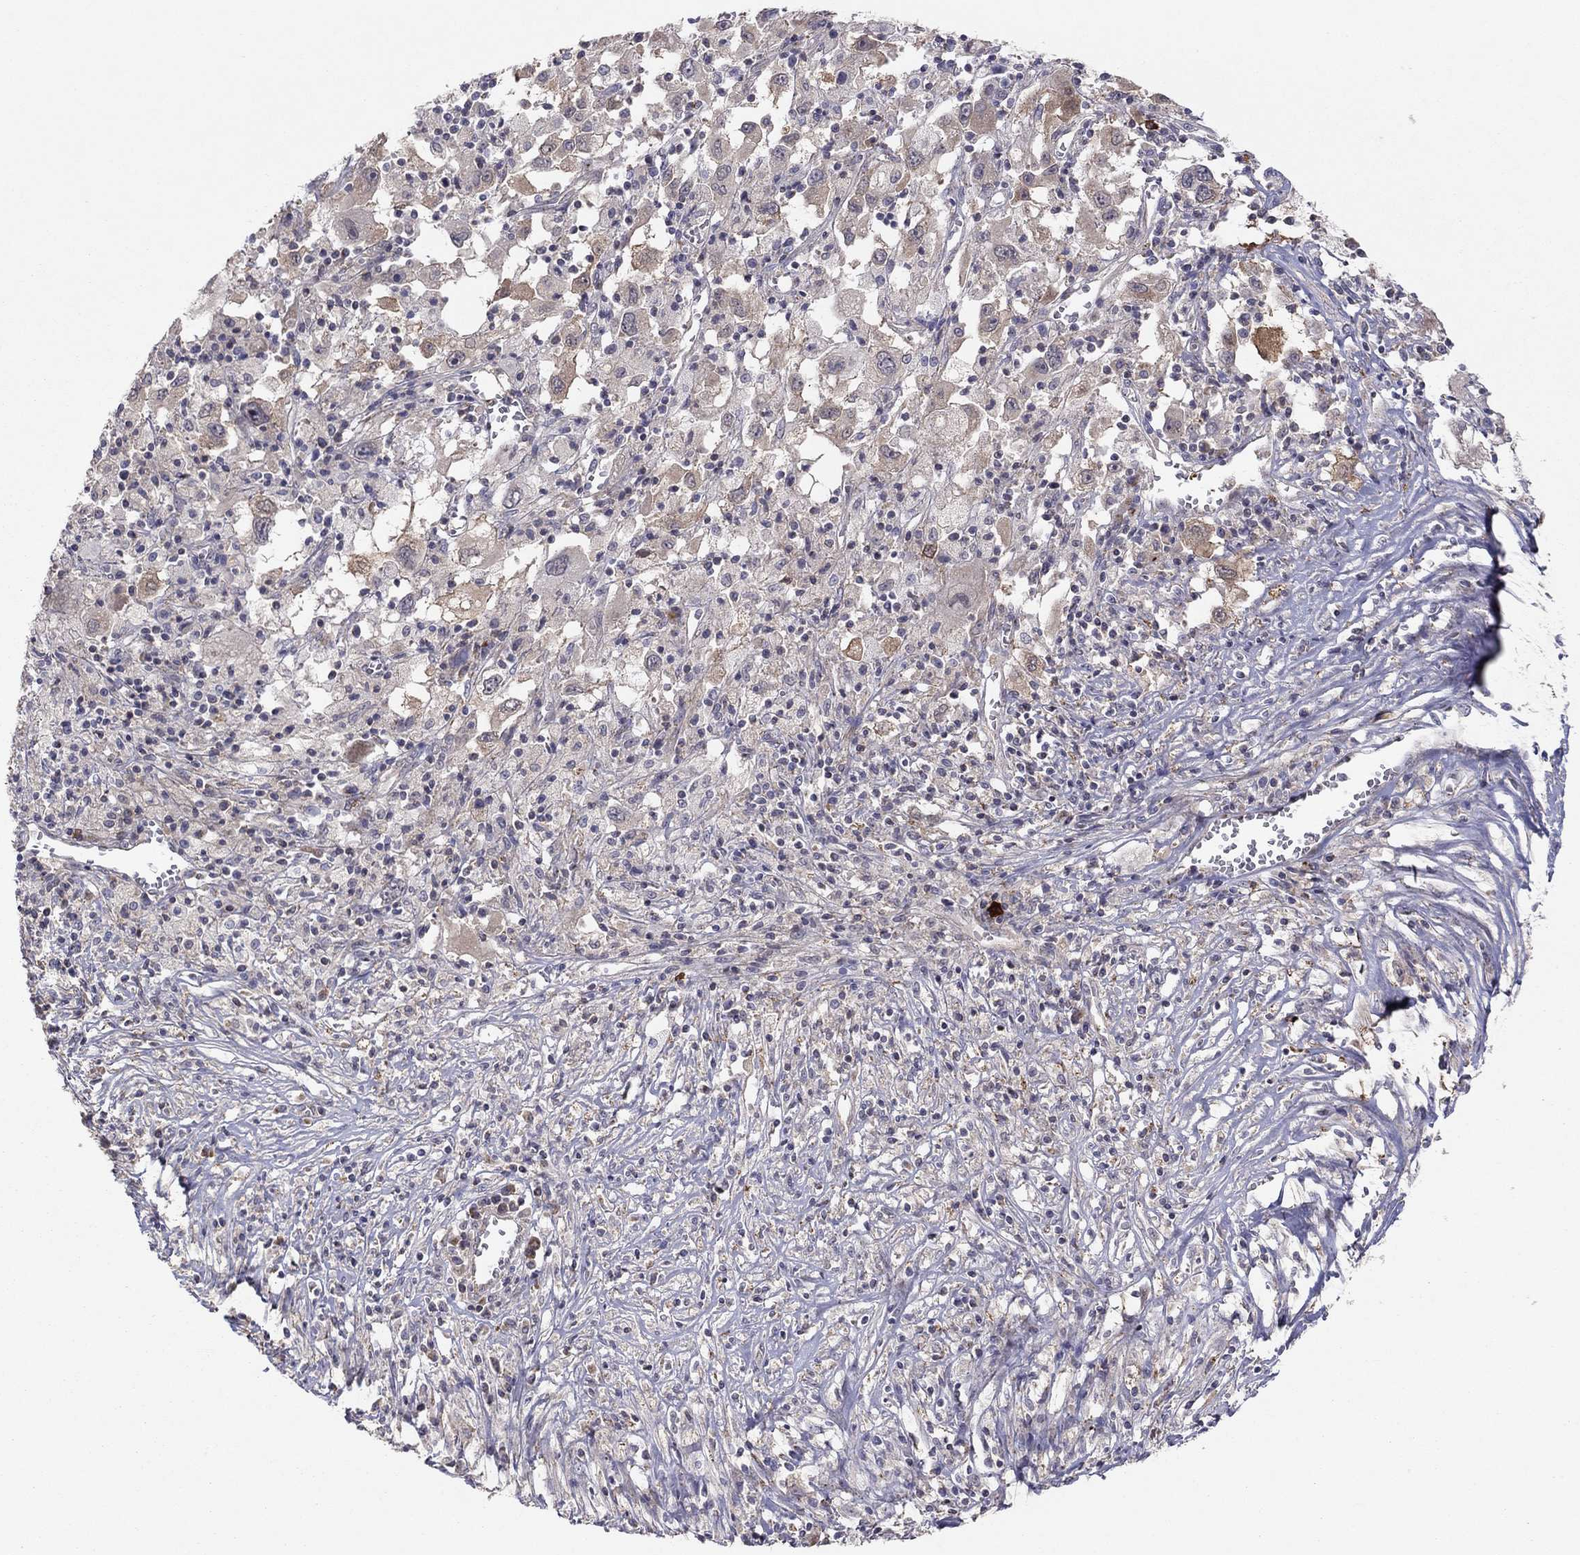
{"staining": {"intensity": "negative", "quantity": "none", "location": "none"}, "tissue": "melanoma", "cell_type": "Tumor cells", "image_type": "cancer", "snomed": [{"axis": "morphology", "description": "Malignant melanoma, Metastatic site"}, {"axis": "topography", "description": "Soft tissue"}], "caption": "The IHC histopathology image has no significant expression in tumor cells of malignant melanoma (metastatic site) tissue.", "gene": "CRACDL", "patient": {"sex": "male", "age": 50}}